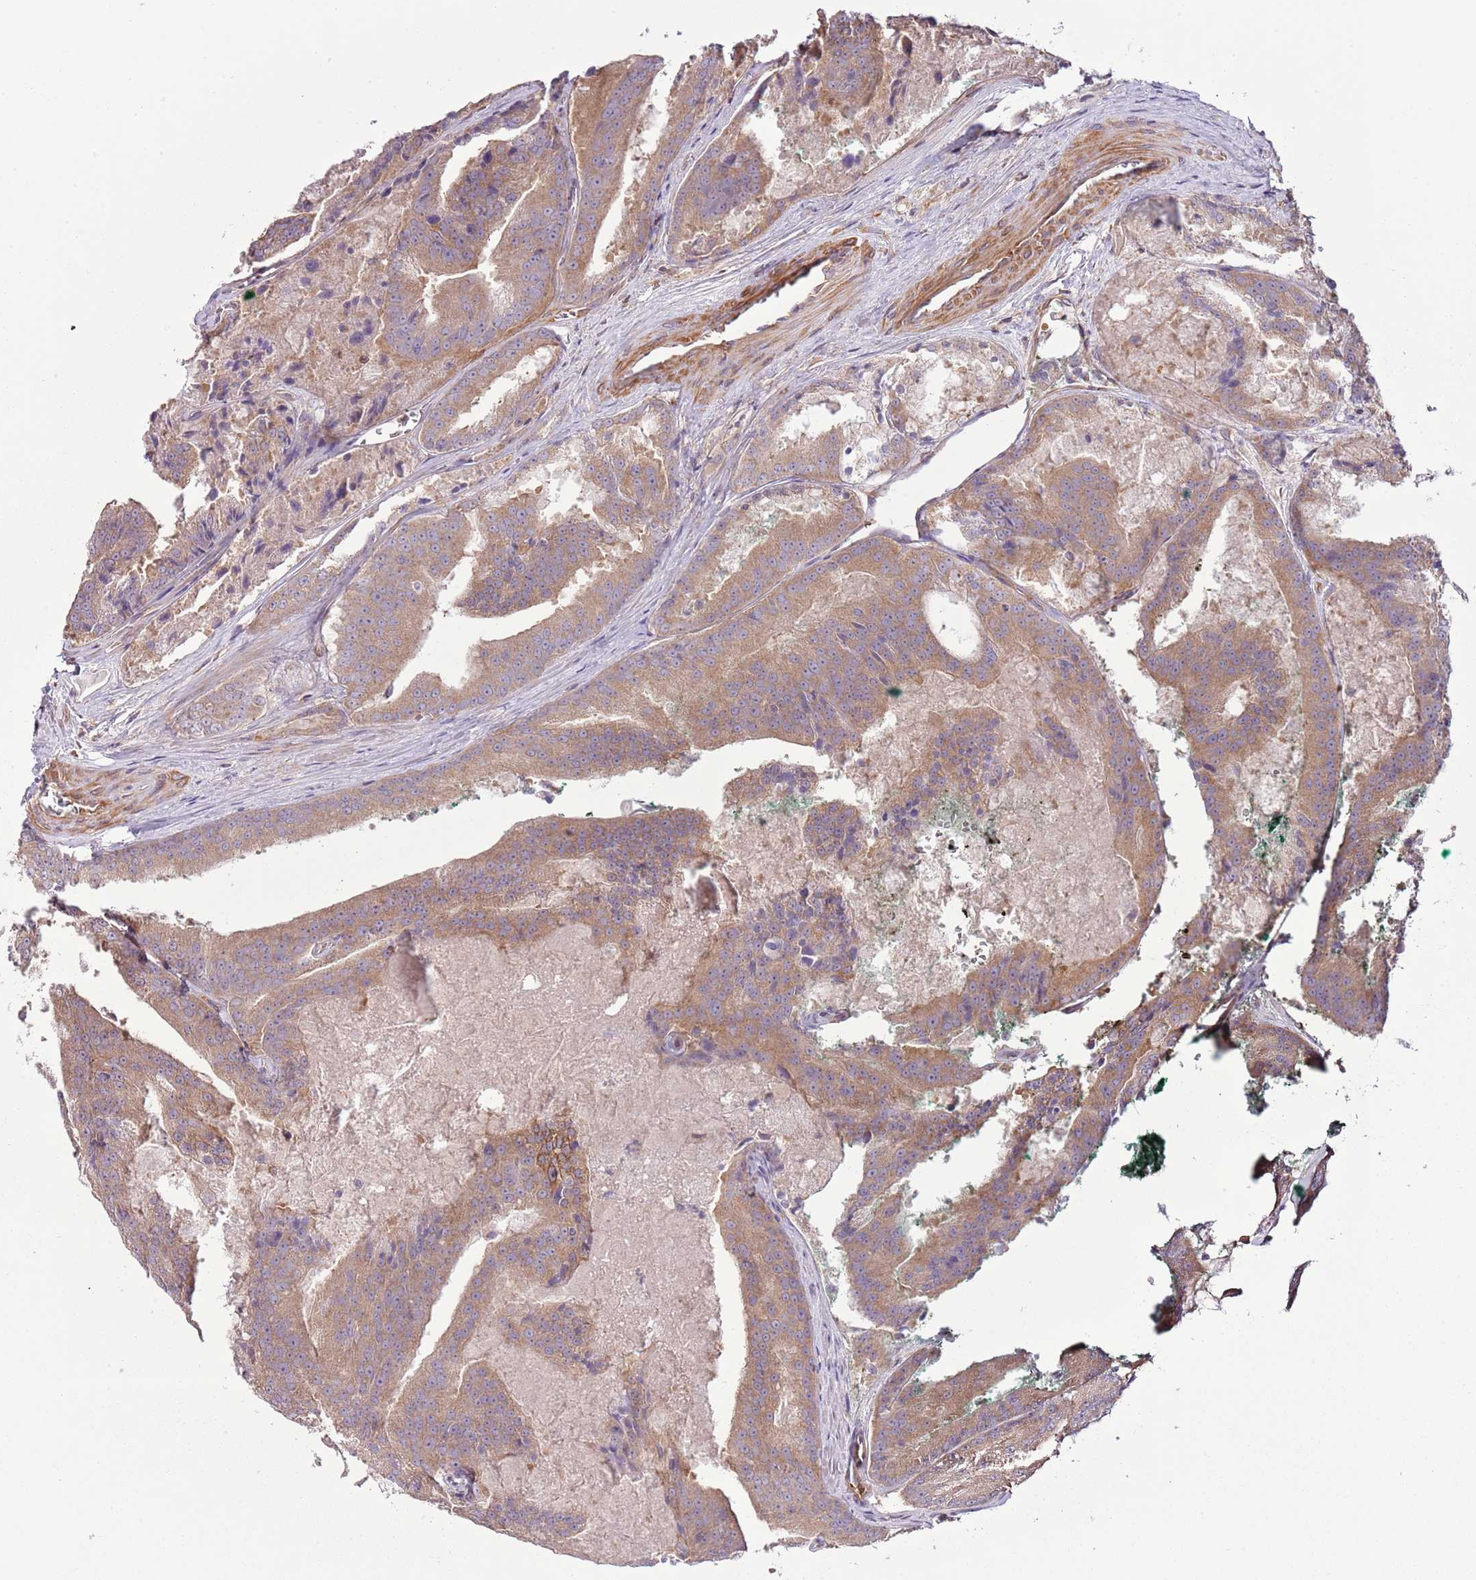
{"staining": {"intensity": "moderate", "quantity": "25%-75%", "location": "cytoplasmic/membranous"}, "tissue": "prostate cancer", "cell_type": "Tumor cells", "image_type": "cancer", "snomed": [{"axis": "morphology", "description": "Adenocarcinoma, High grade"}, {"axis": "topography", "description": "Prostate"}], "caption": "A micrograph of prostate cancer (high-grade adenocarcinoma) stained for a protein reveals moderate cytoplasmic/membranous brown staining in tumor cells. The staining was performed using DAB (3,3'-diaminobenzidine) to visualize the protein expression in brown, while the nuclei were stained in blue with hematoxylin (Magnification: 20x).", "gene": "LPIN2", "patient": {"sex": "male", "age": 61}}